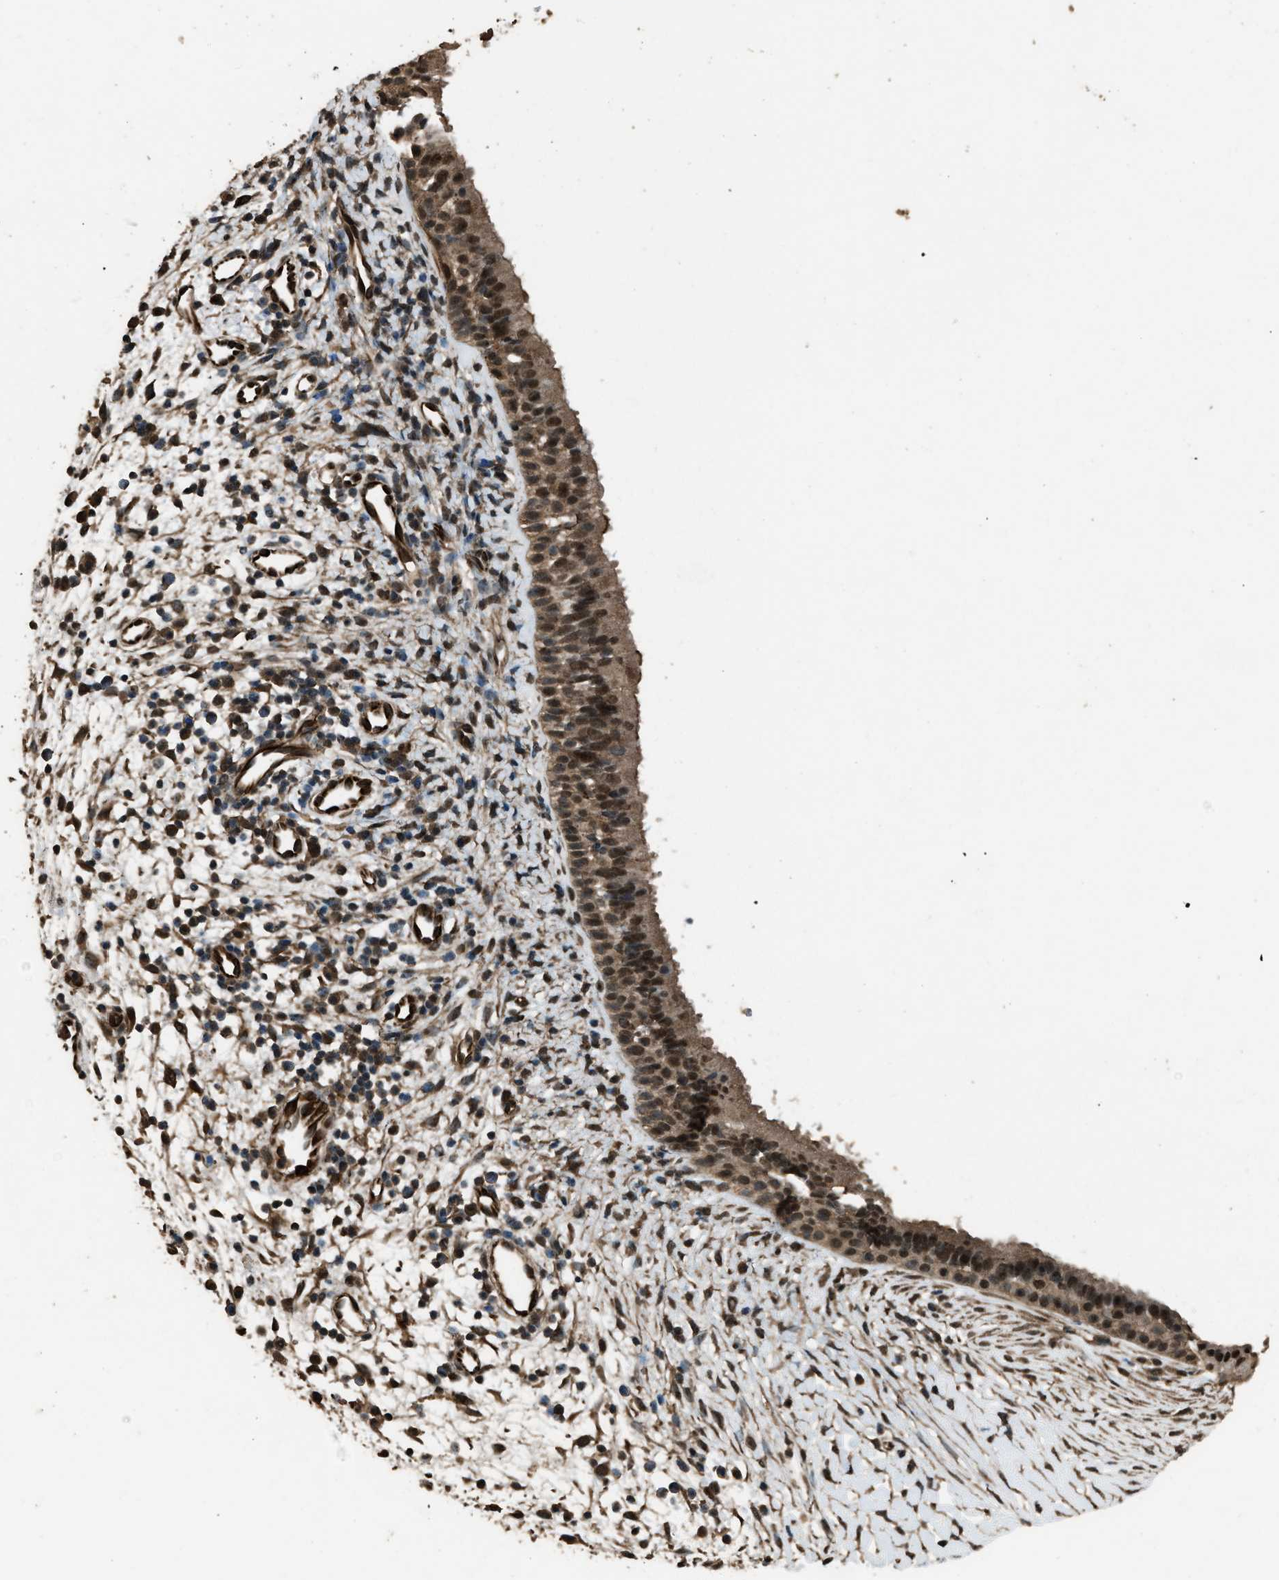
{"staining": {"intensity": "strong", "quantity": ">75%", "location": "cytoplasmic/membranous,nuclear"}, "tissue": "nasopharynx", "cell_type": "Respiratory epithelial cells", "image_type": "normal", "snomed": [{"axis": "morphology", "description": "Normal tissue, NOS"}, {"axis": "topography", "description": "Nasopharynx"}], "caption": "A high amount of strong cytoplasmic/membranous,nuclear expression is present in about >75% of respiratory epithelial cells in unremarkable nasopharynx.", "gene": "SERTAD2", "patient": {"sex": "male", "age": 22}}